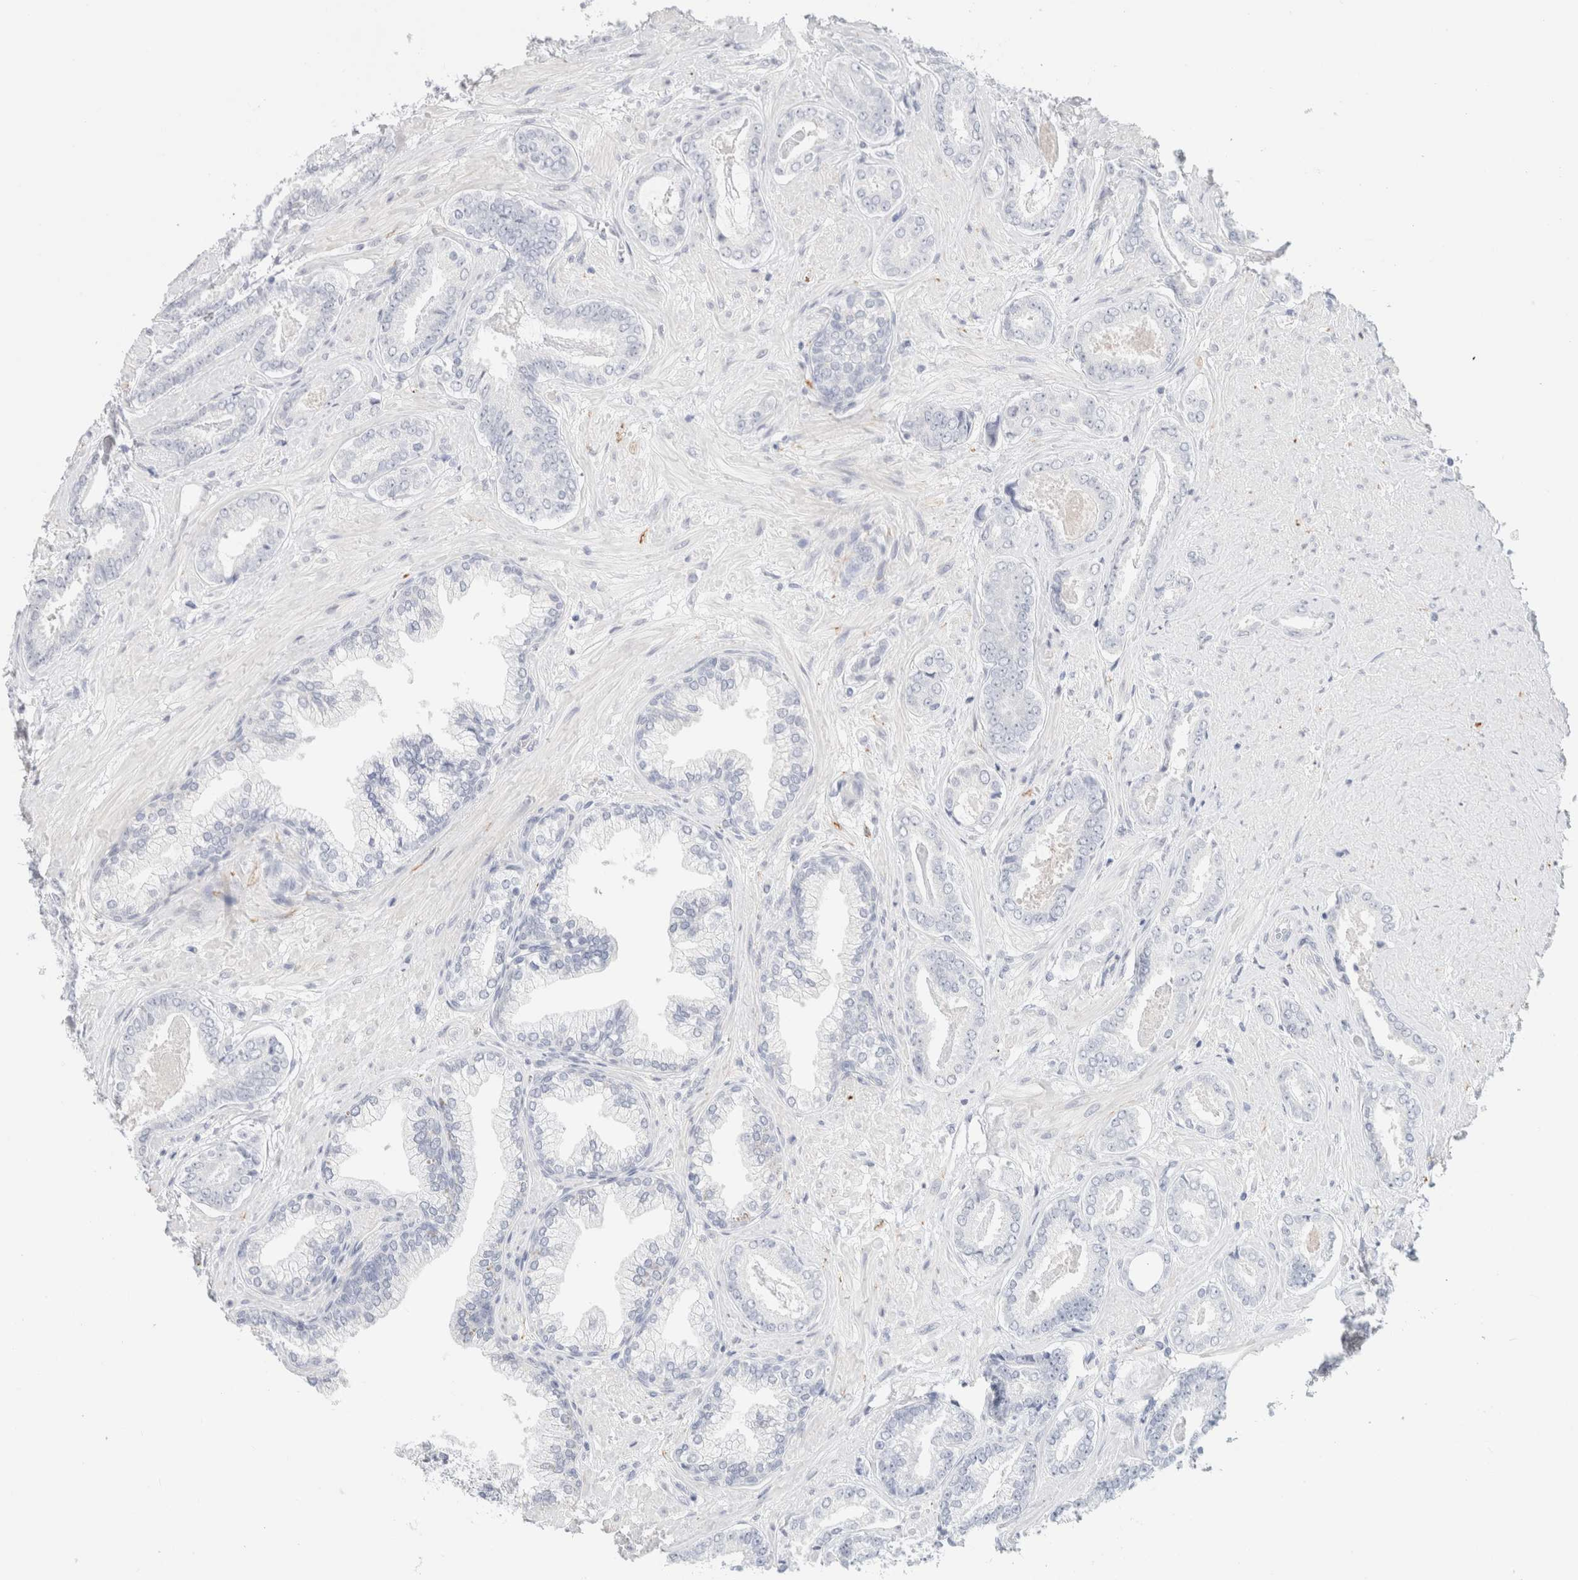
{"staining": {"intensity": "negative", "quantity": "none", "location": "none"}, "tissue": "prostate cancer", "cell_type": "Tumor cells", "image_type": "cancer", "snomed": [{"axis": "morphology", "description": "Adenocarcinoma, Low grade"}, {"axis": "topography", "description": "Prostate"}], "caption": "This micrograph is of prostate cancer (adenocarcinoma (low-grade)) stained with IHC to label a protein in brown with the nuclei are counter-stained blue. There is no expression in tumor cells.", "gene": "RTN4", "patient": {"sex": "male", "age": 71}}